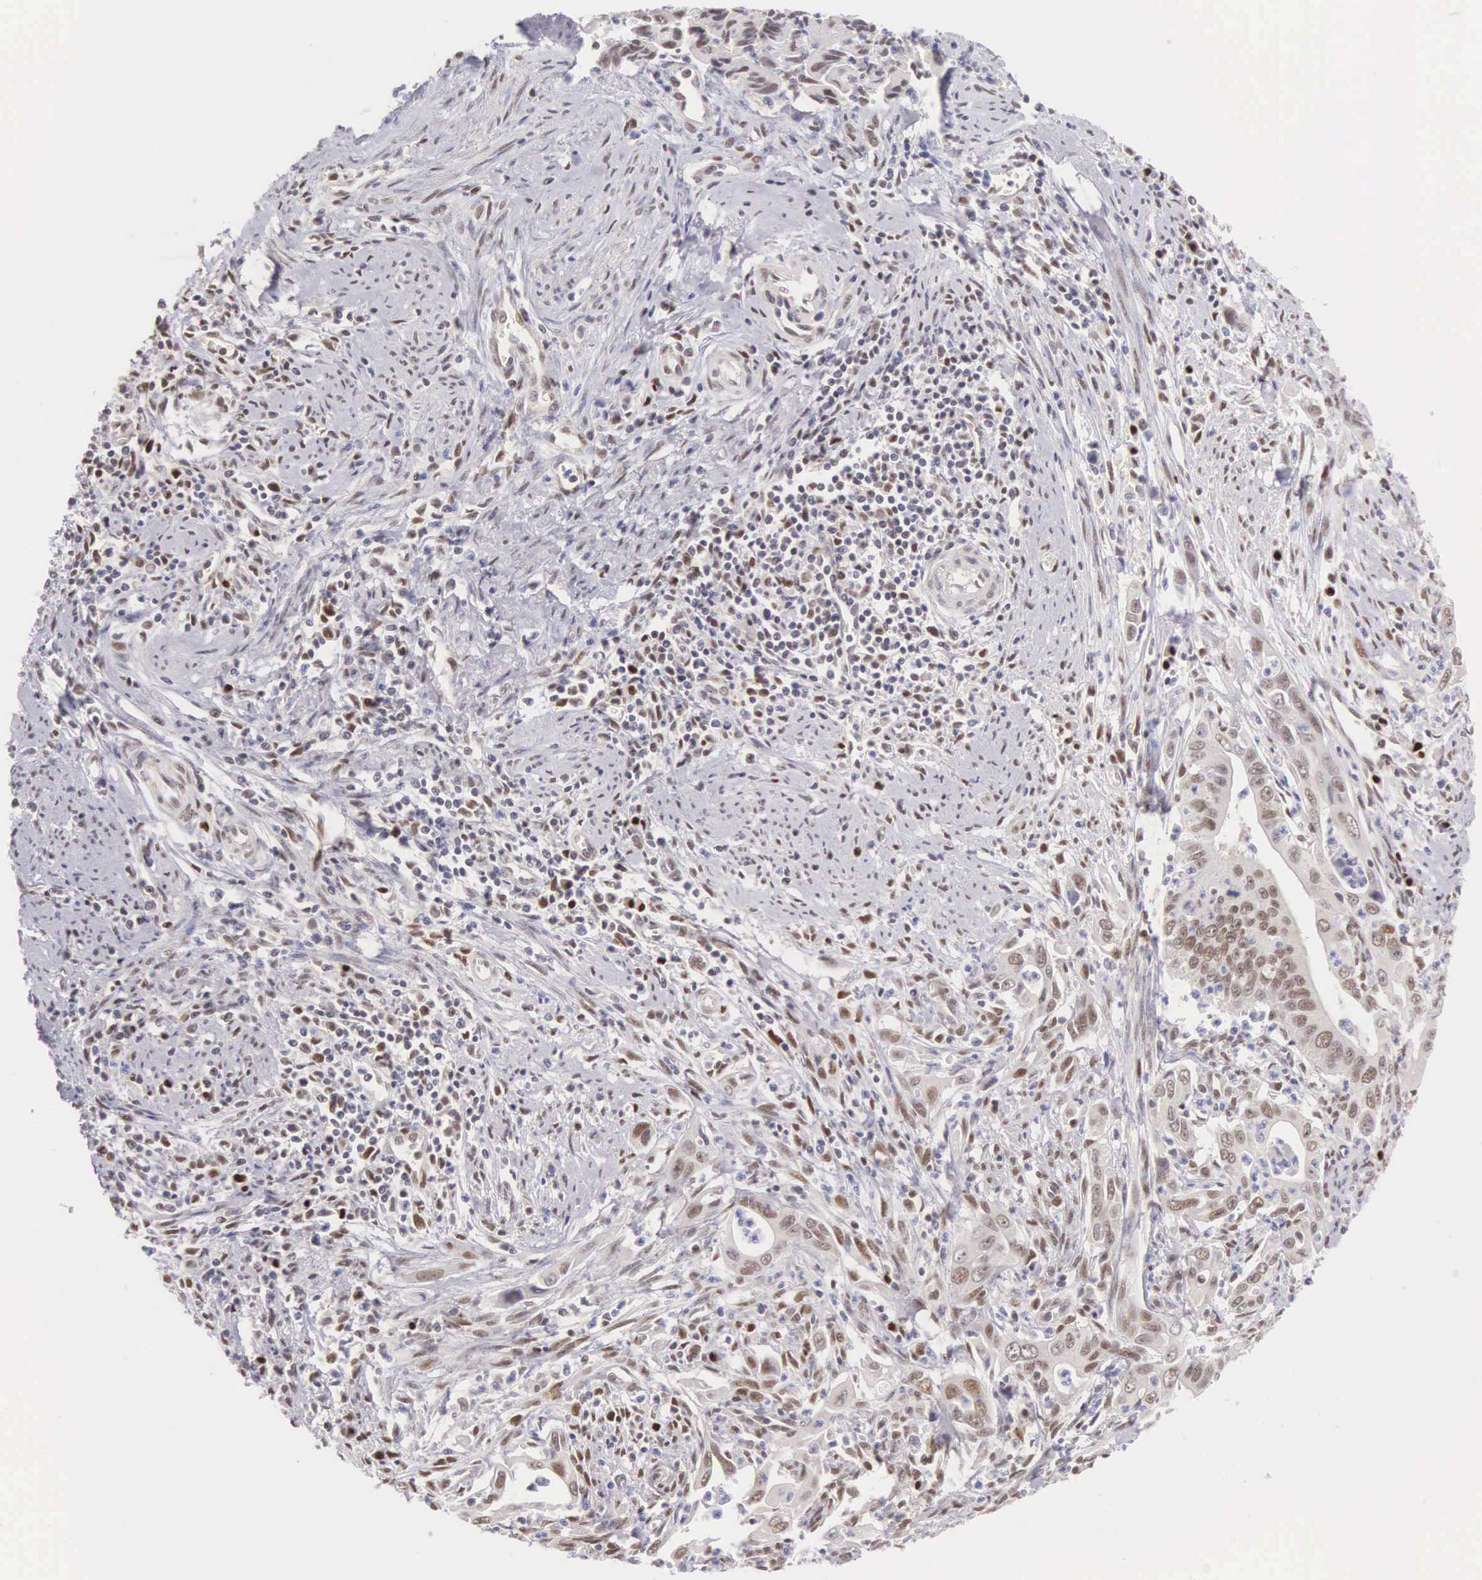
{"staining": {"intensity": "moderate", "quantity": ">75%", "location": "nuclear"}, "tissue": "cervical cancer", "cell_type": "Tumor cells", "image_type": "cancer", "snomed": [{"axis": "morphology", "description": "Normal tissue, NOS"}, {"axis": "morphology", "description": "Adenocarcinoma, NOS"}, {"axis": "topography", "description": "Cervix"}], "caption": "A micrograph of human adenocarcinoma (cervical) stained for a protein demonstrates moderate nuclear brown staining in tumor cells.", "gene": "CCDC117", "patient": {"sex": "female", "age": 34}}